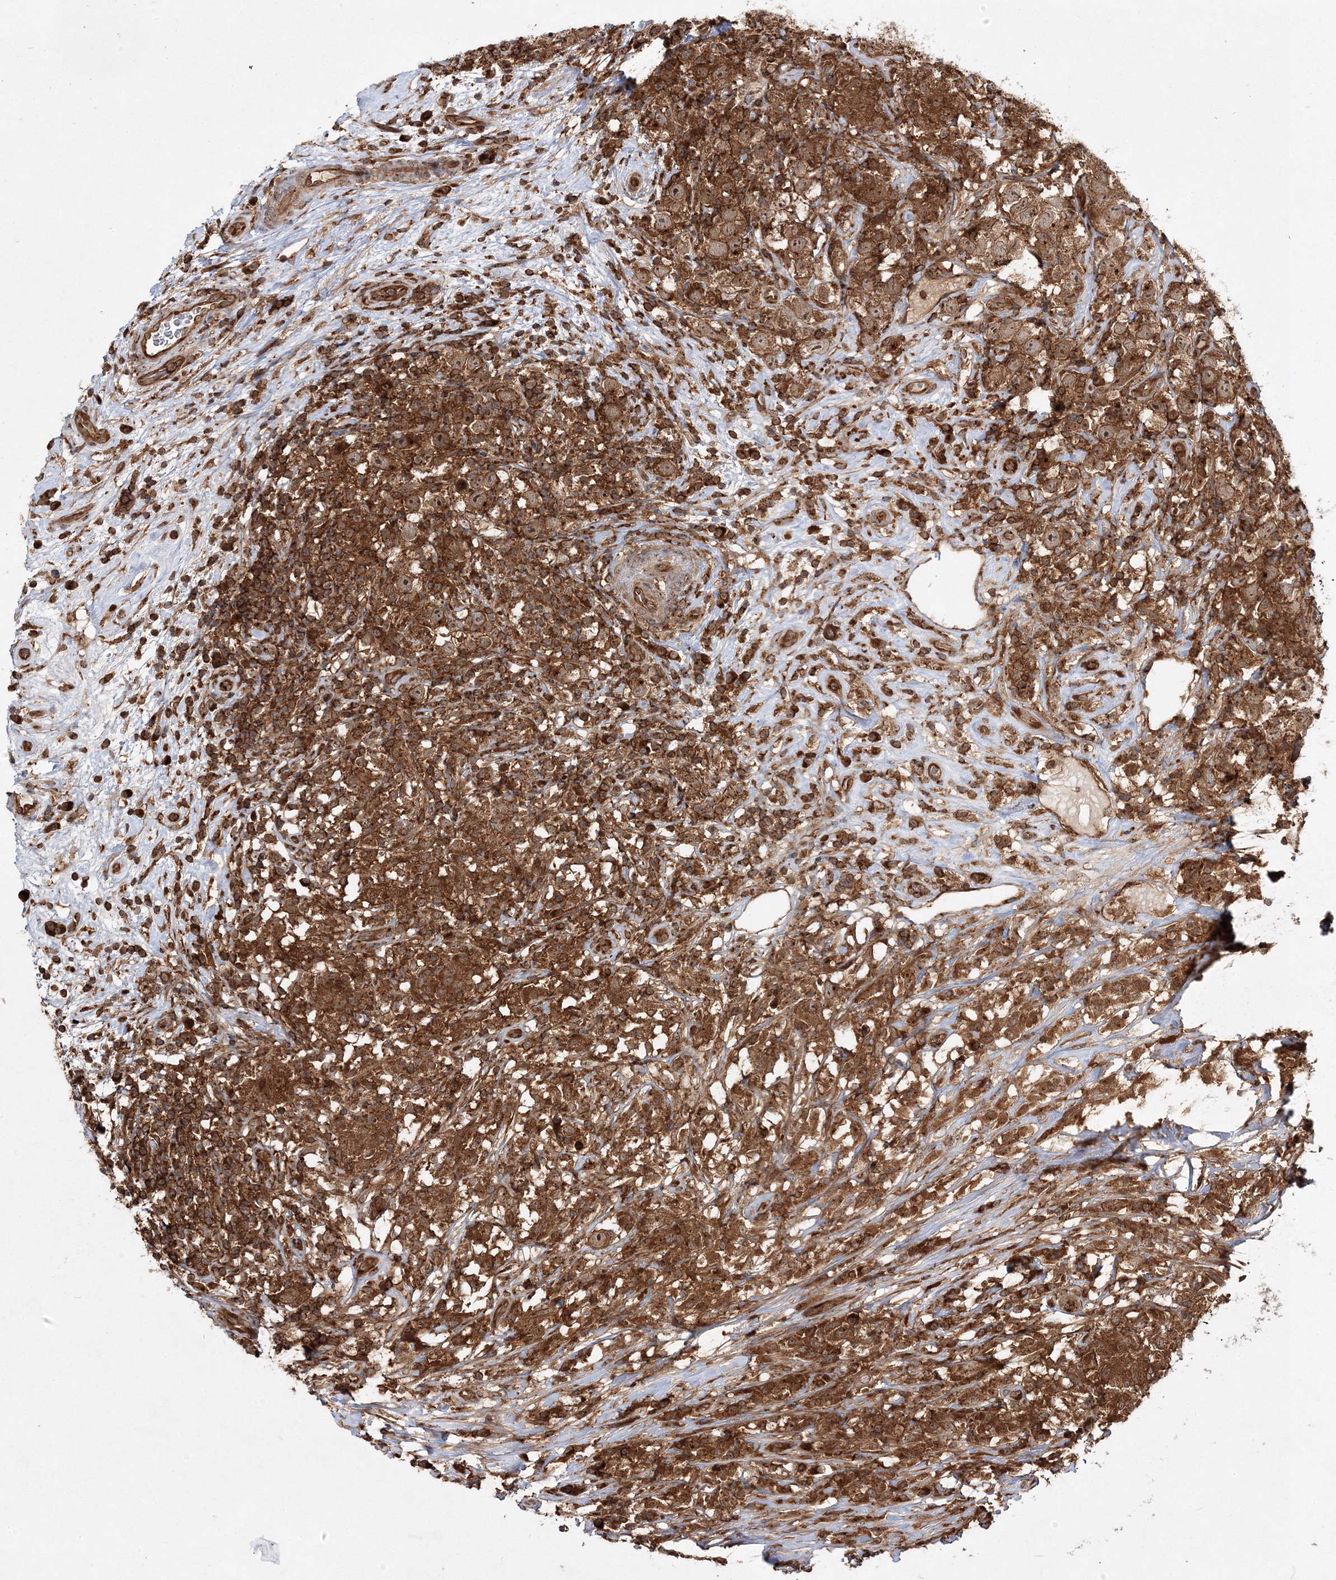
{"staining": {"intensity": "moderate", "quantity": ">75%", "location": "cytoplasmic/membranous"}, "tissue": "testis cancer", "cell_type": "Tumor cells", "image_type": "cancer", "snomed": [{"axis": "morphology", "description": "Seminoma, NOS"}, {"axis": "topography", "description": "Testis"}], "caption": "Testis cancer (seminoma) tissue shows moderate cytoplasmic/membranous expression in about >75% of tumor cells", "gene": "WDR37", "patient": {"sex": "male", "age": 49}}